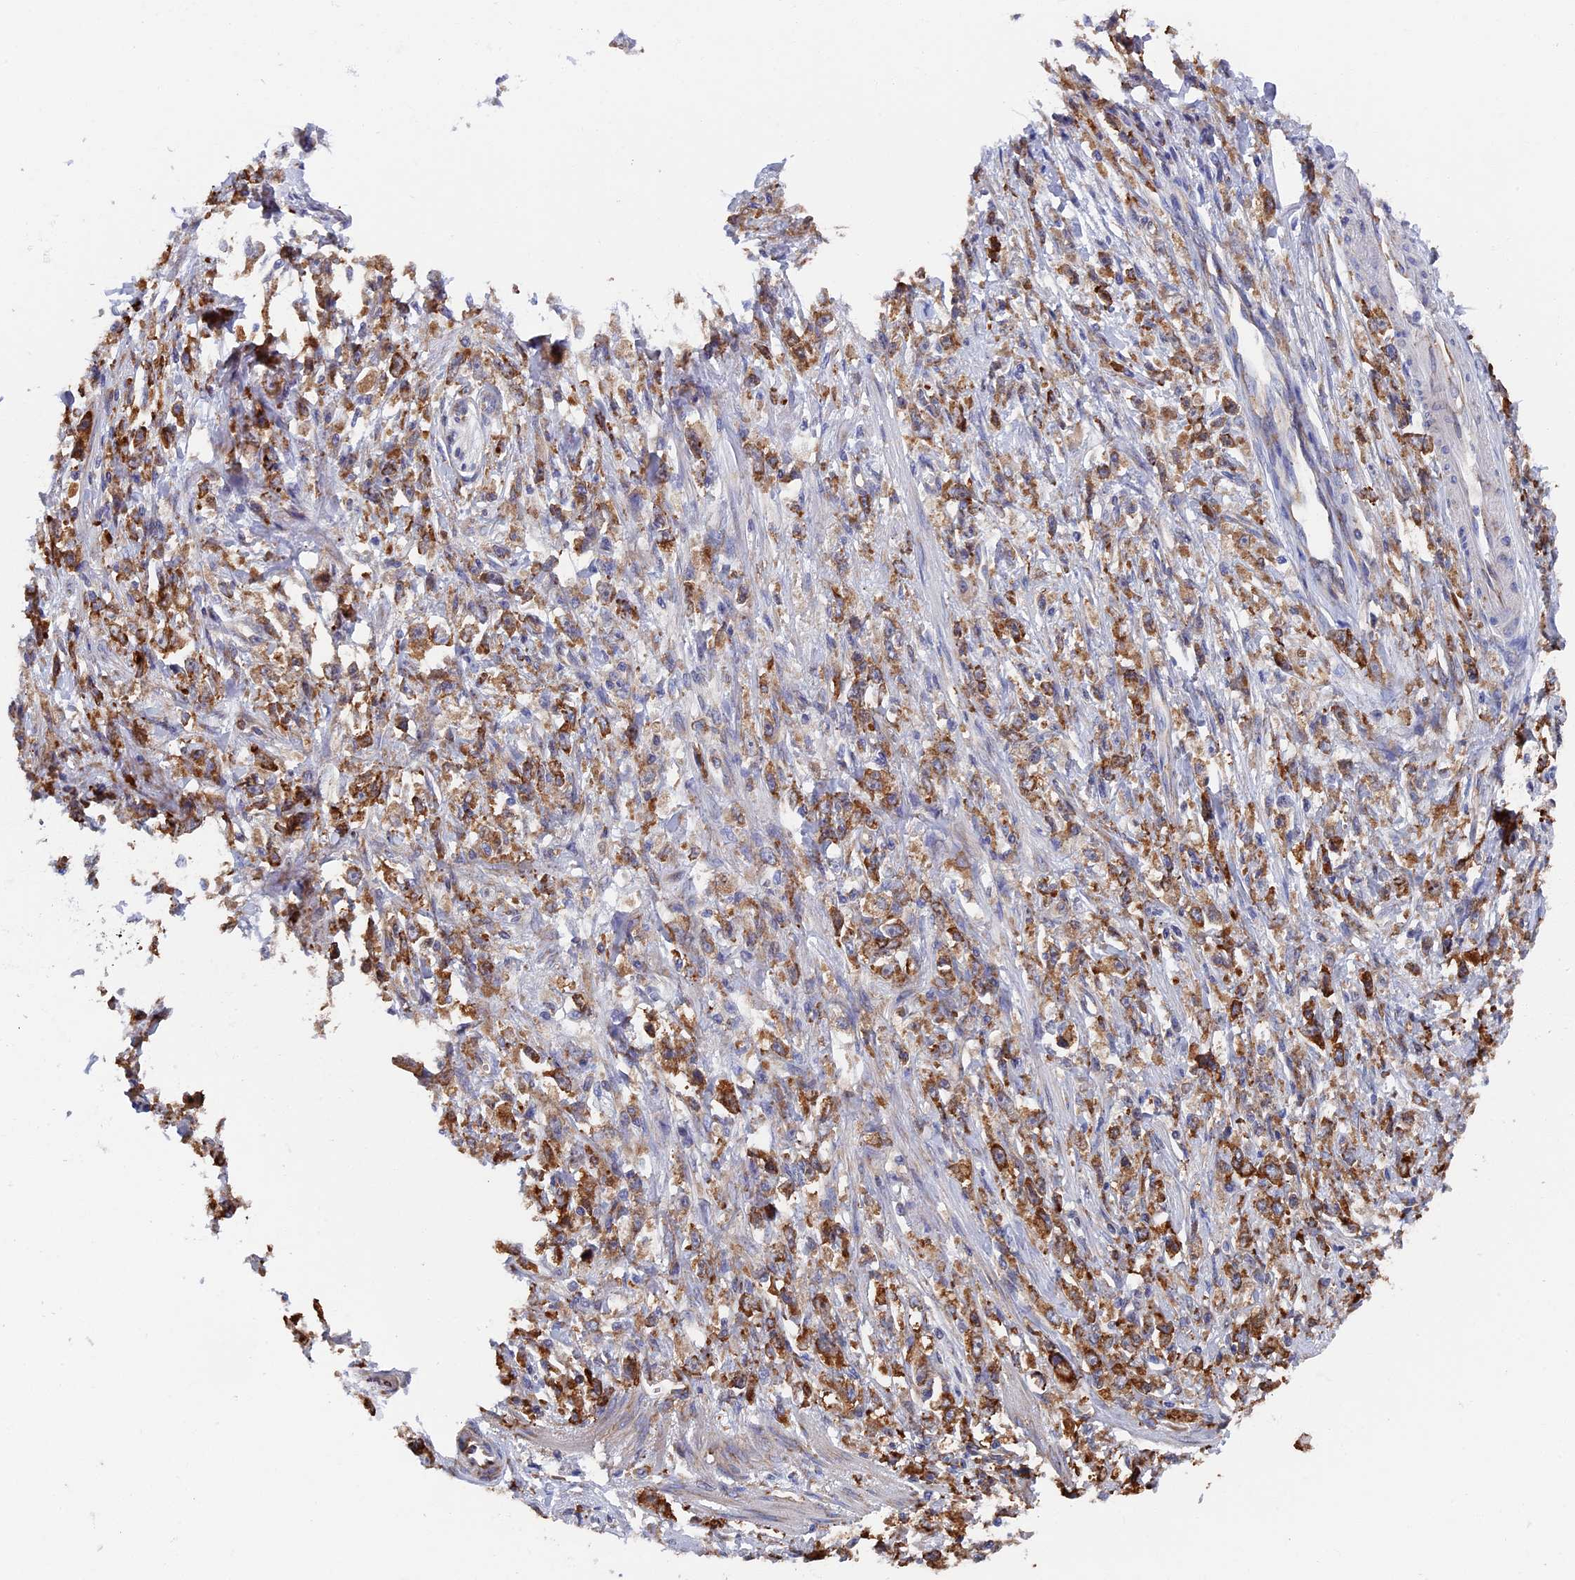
{"staining": {"intensity": "moderate", "quantity": ">75%", "location": "cytoplasmic/membranous"}, "tissue": "stomach cancer", "cell_type": "Tumor cells", "image_type": "cancer", "snomed": [{"axis": "morphology", "description": "Adenocarcinoma, NOS"}, {"axis": "topography", "description": "Stomach"}], "caption": "High-magnification brightfield microscopy of stomach cancer stained with DAB (3,3'-diaminobenzidine) (brown) and counterstained with hematoxylin (blue). tumor cells exhibit moderate cytoplasmic/membranous staining is appreciated in about>75% of cells. The staining is performed using DAB brown chromogen to label protein expression. The nuclei are counter-stained blue using hematoxylin.", "gene": "YBX1", "patient": {"sex": "female", "age": 59}}